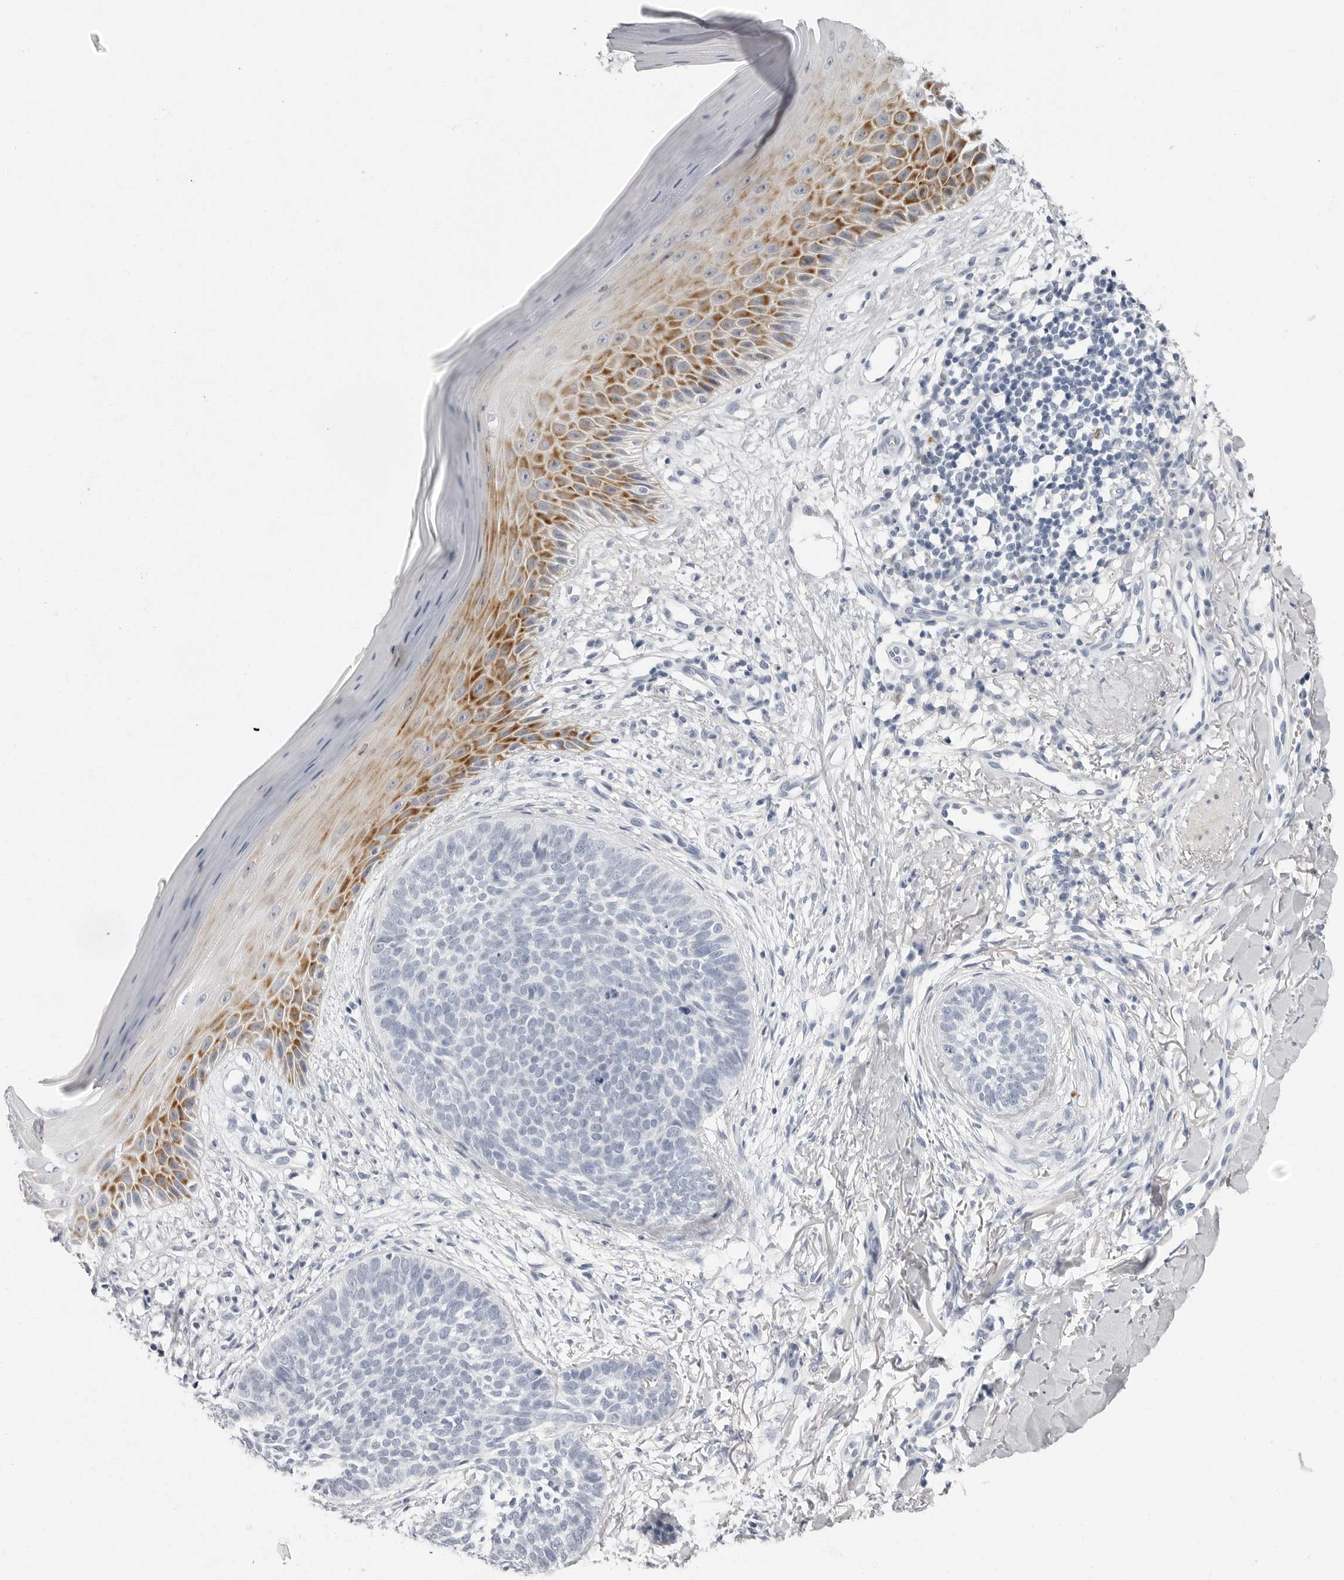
{"staining": {"intensity": "negative", "quantity": "none", "location": "none"}, "tissue": "skin cancer", "cell_type": "Tumor cells", "image_type": "cancer", "snomed": [{"axis": "morphology", "description": "Normal tissue, NOS"}, {"axis": "morphology", "description": "Basal cell carcinoma"}, {"axis": "topography", "description": "Skin"}], "caption": "Photomicrograph shows no significant protein positivity in tumor cells of basal cell carcinoma (skin).", "gene": "ERICH3", "patient": {"sex": "male", "age": 67}}